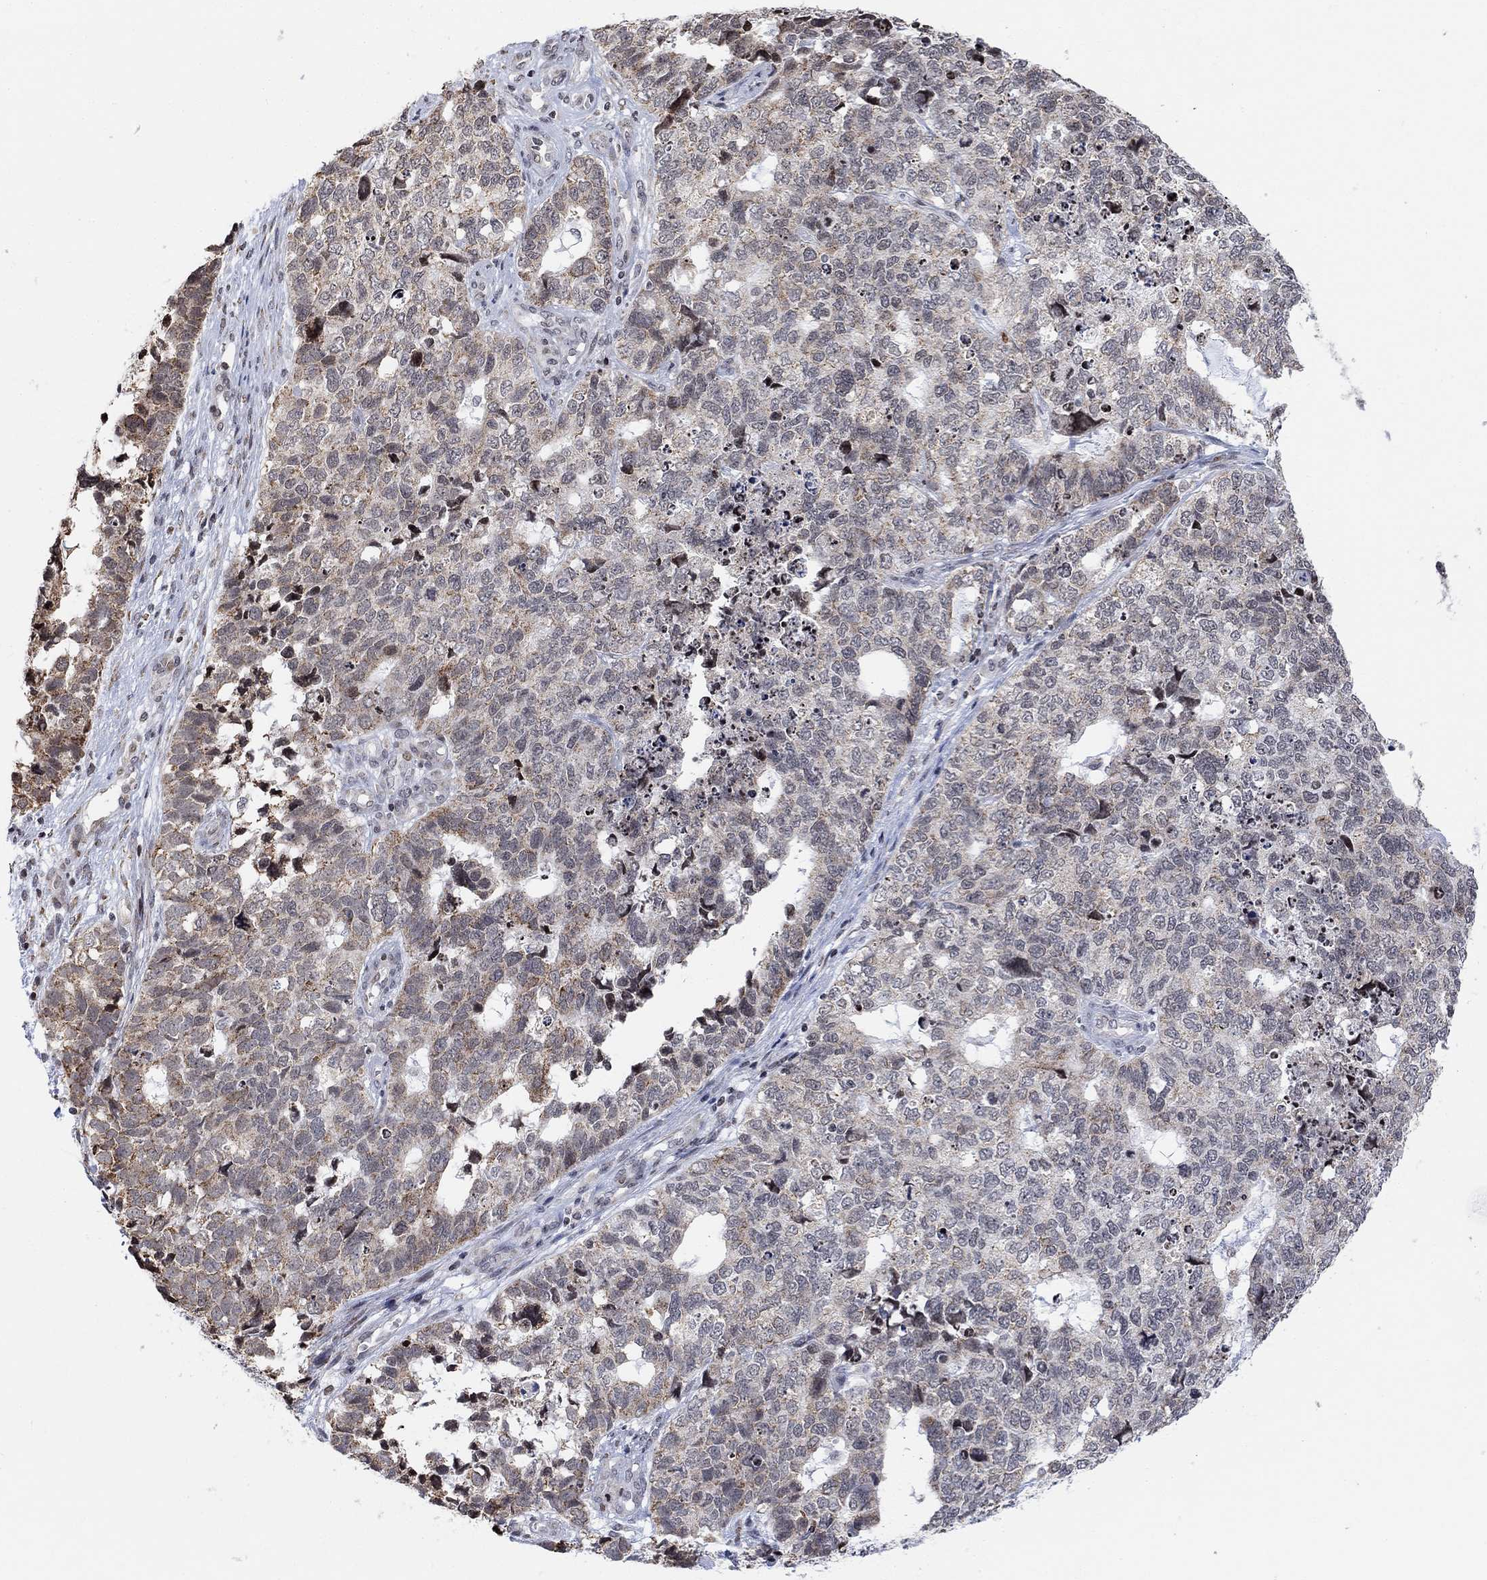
{"staining": {"intensity": "moderate", "quantity": "25%-75%", "location": "cytoplasmic/membranous,nuclear"}, "tissue": "cervical cancer", "cell_type": "Tumor cells", "image_type": "cancer", "snomed": [{"axis": "morphology", "description": "Squamous cell carcinoma, NOS"}, {"axis": "topography", "description": "Cervix"}], "caption": "High-magnification brightfield microscopy of cervical cancer stained with DAB (3,3'-diaminobenzidine) (brown) and counterstained with hematoxylin (blue). tumor cells exhibit moderate cytoplasmic/membranous and nuclear staining is seen in about25%-75% of cells.", "gene": "ABHD14A", "patient": {"sex": "female", "age": 63}}